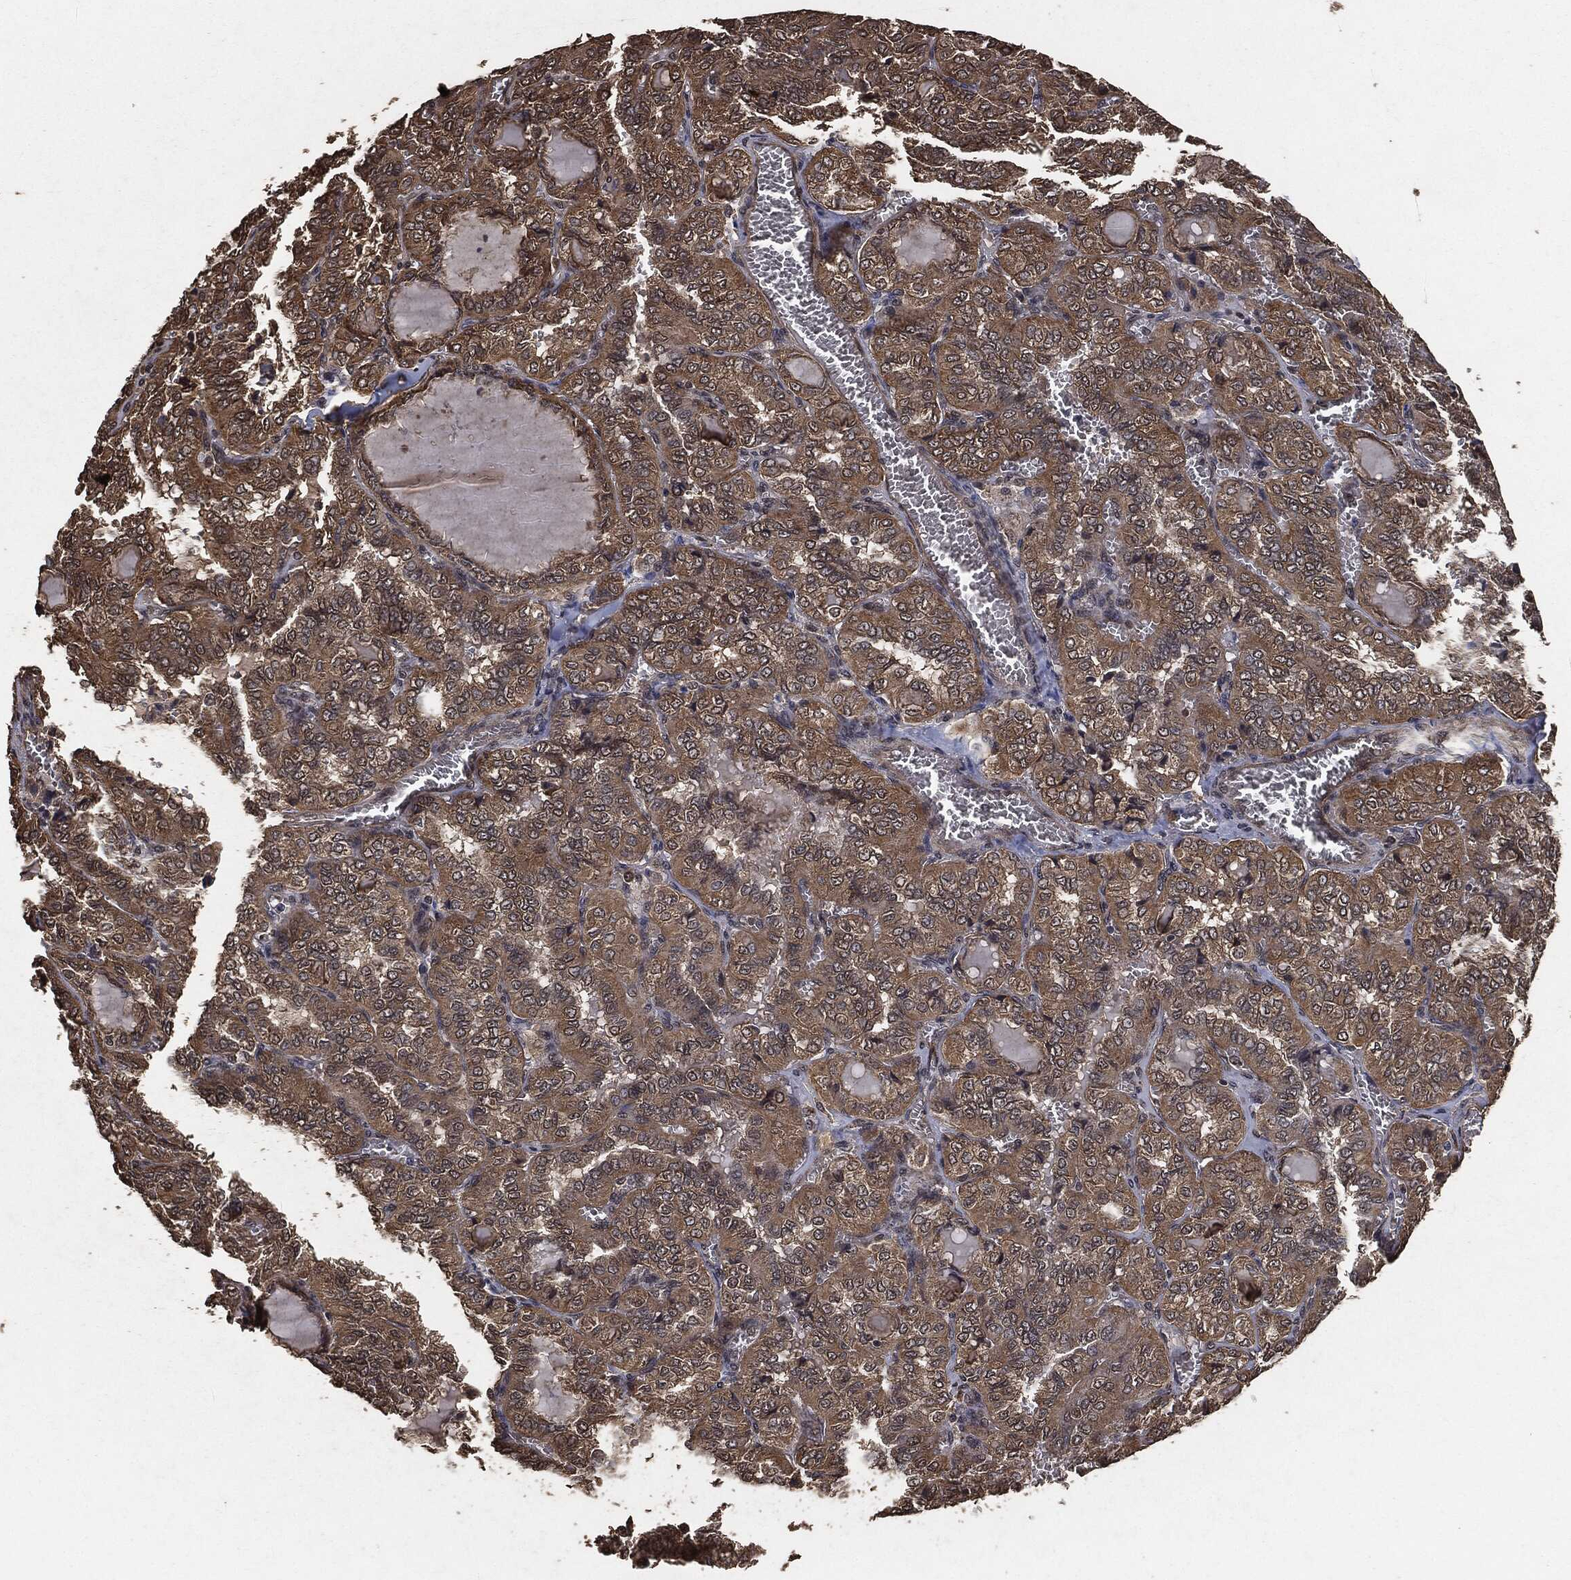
{"staining": {"intensity": "moderate", "quantity": ">75%", "location": "cytoplasmic/membranous"}, "tissue": "thyroid cancer", "cell_type": "Tumor cells", "image_type": "cancer", "snomed": [{"axis": "morphology", "description": "Papillary adenocarcinoma, NOS"}, {"axis": "topography", "description": "Thyroid gland"}], "caption": "A high-resolution photomicrograph shows immunohistochemistry staining of thyroid cancer, which displays moderate cytoplasmic/membranous positivity in approximately >75% of tumor cells. The protein of interest is stained brown, and the nuclei are stained in blue (DAB (3,3'-diaminobenzidine) IHC with brightfield microscopy, high magnification).", "gene": "AKT1S1", "patient": {"sex": "female", "age": 41}}